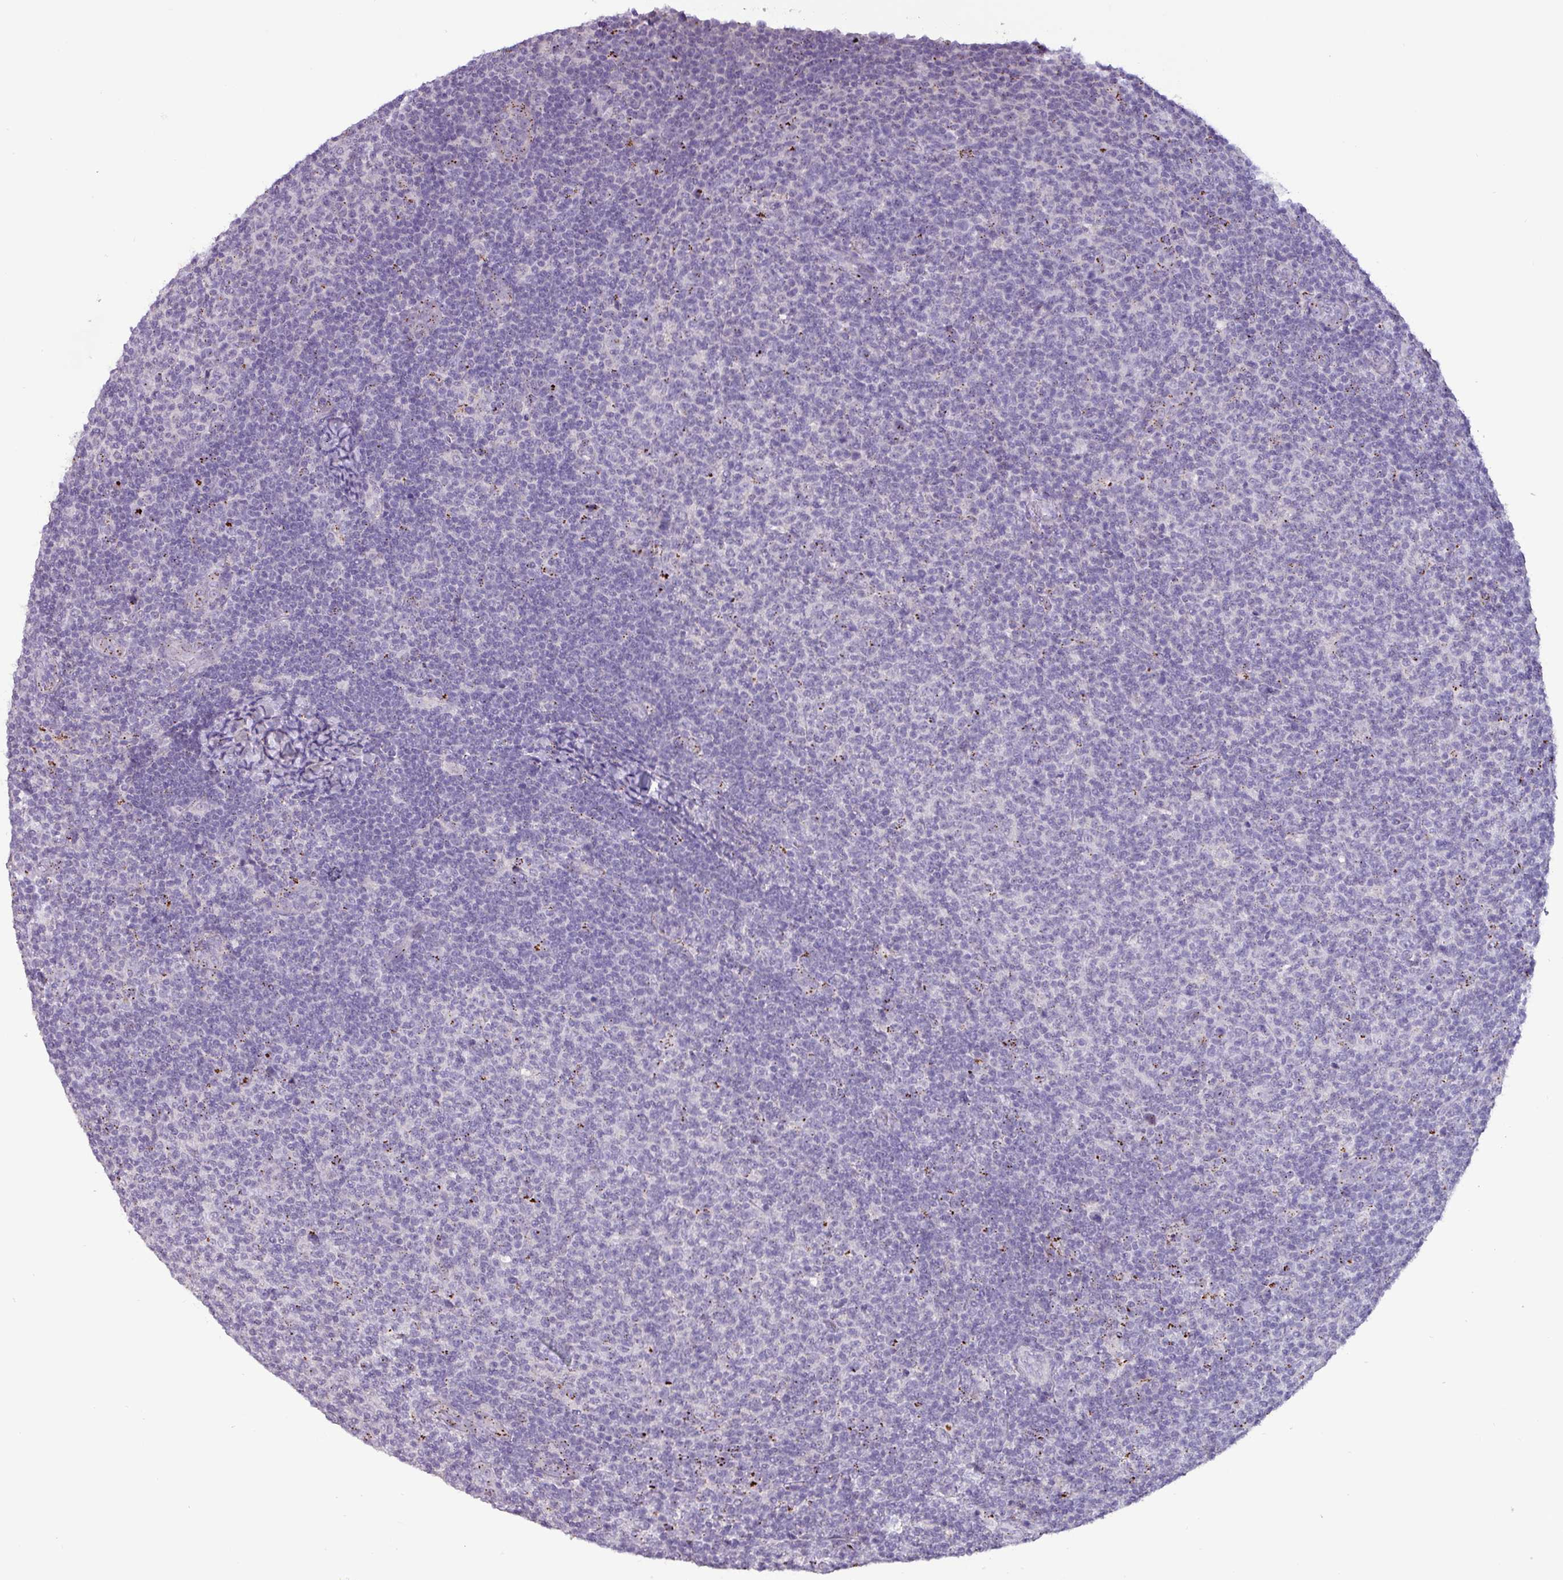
{"staining": {"intensity": "negative", "quantity": "none", "location": "none"}, "tissue": "lymphoma", "cell_type": "Tumor cells", "image_type": "cancer", "snomed": [{"axis": "morphology", "description": "Malignant lymphoma, non-Hodgkin's type, Low grade"}, {"axis": "topography", "description": "Lymph node"}], "caption": "Immunohistochemistry (IHC) histopathology image of low-grade malignant lymphoma, non-Hodgkin's type stained for a protein (brown), which displays no expression in tumor cells. Brightfield microscopy of immunohistochemistry (IHC) stained with DAB (3,3'-diaminobenzidine) (brown) and hematoxylin (blue), captured at high magnification.", "gene": "PLIN2", "patient": {"sex": "male", "age": 66}}